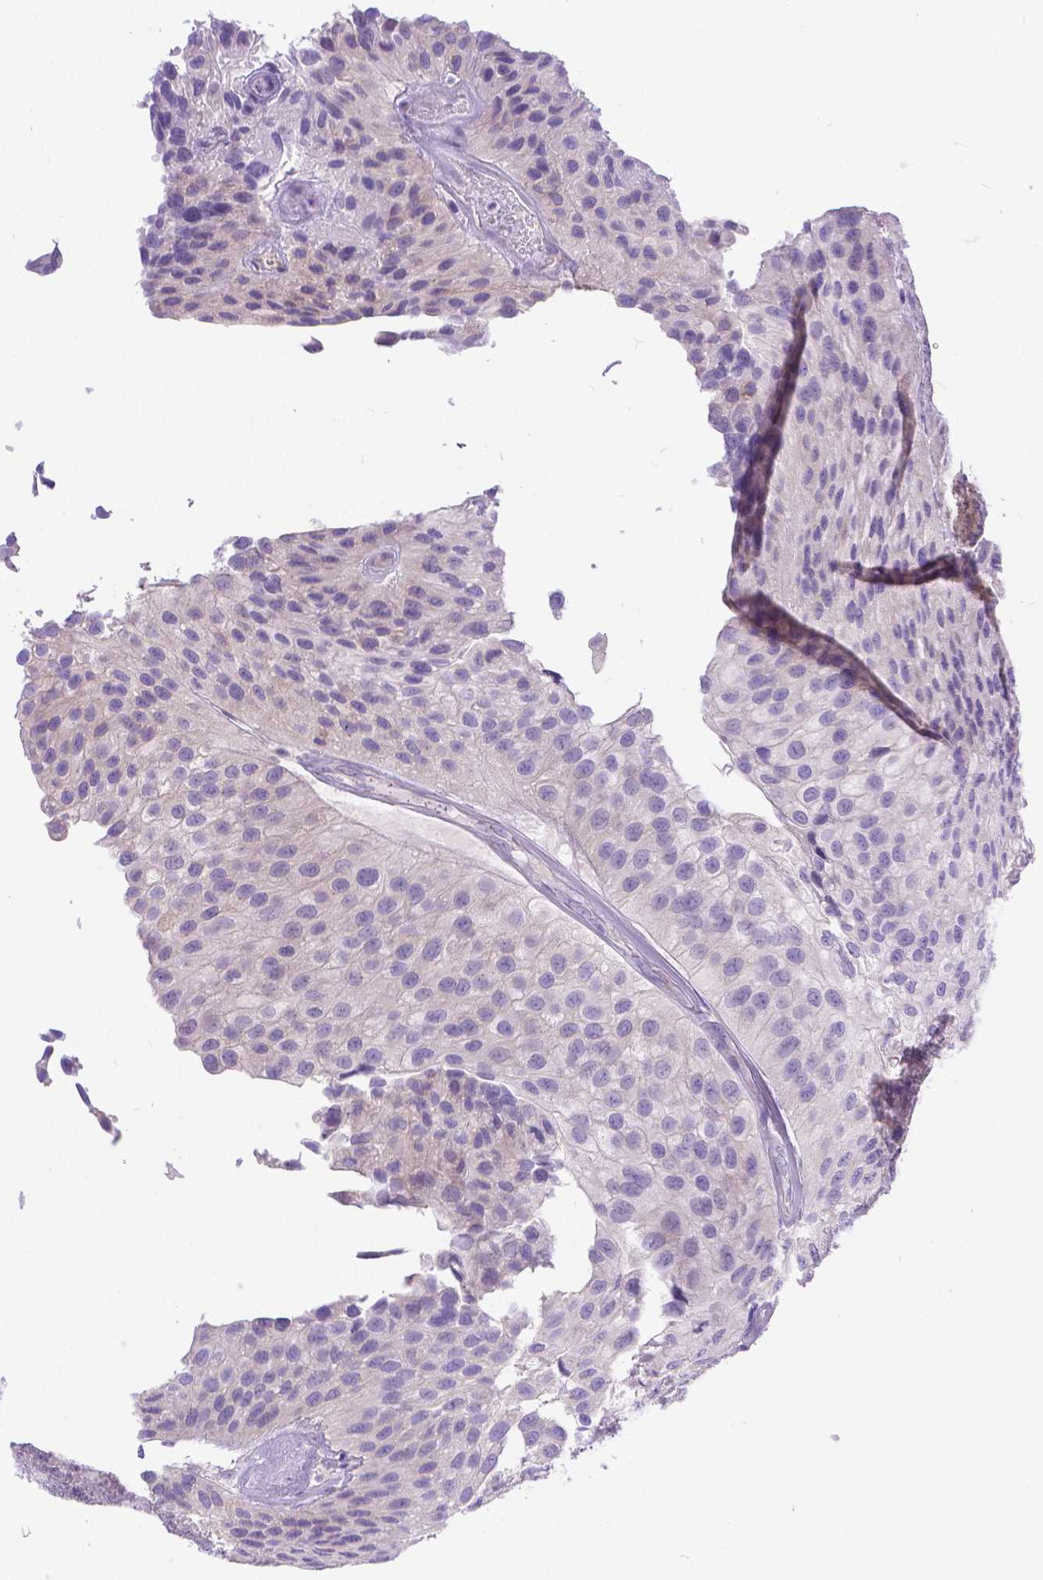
{"staining": {"intensity": "negative", "quantity": "none", "location": "none"}, "tissue": "urothelial cancer", "cell_type": "Tumor cells", "image_type": "cancer", "snomed": [{"axis": "morphology", "description": "Urothelial carcinoma, NOS"}, {"axis": "topography", "description": "Urinary bladder"}], "caption": "High magnification brightfield microscopy of urothelial cancer stained with DAB (brown) and counterstained with hematoxylin (blue): tumor cells show no significant expression.", "gene": "TTLL6", "patient": {"sex": "male", "age": 87}}